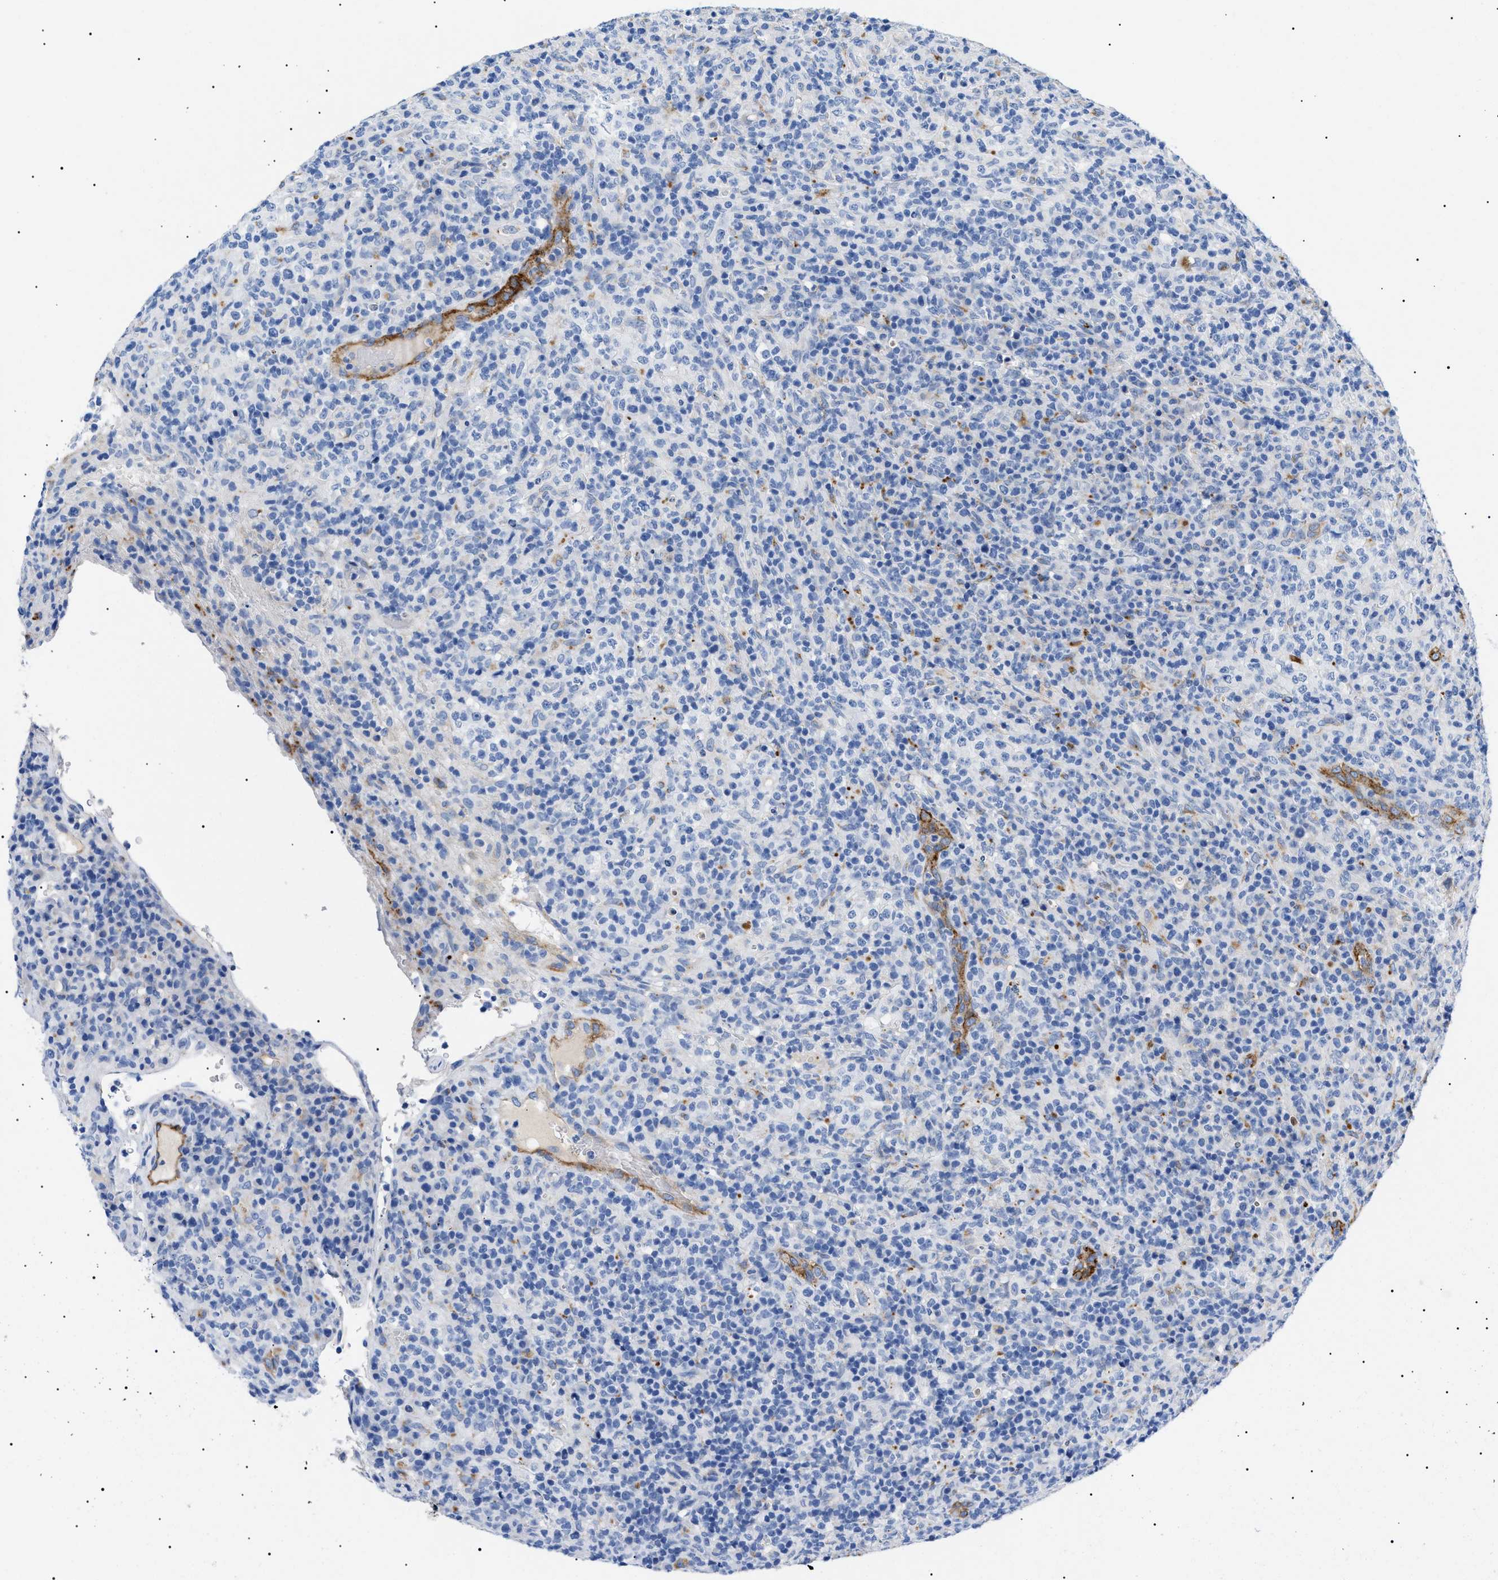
{"staining": {"intensity": "negative", "quantity": "none", "location": "none"}, "tissue": "lymphoma", "cell_type": "Tumor cells", "image_type": "cancer", "snomed": [{"axis": "morphology", "description": "Malignant lymphoma, non-Hodgkin's type, High grade"}, {"axis": "topography", "description": "Lymph node"}], "caption": "Immunohistochemistry image of neoplastic tissue: human lymphoma stained with DAB shows no significant protein expression in tumor cells.", "gene": "ACKR1", "patient": {"sex": "female", "age": 76}}